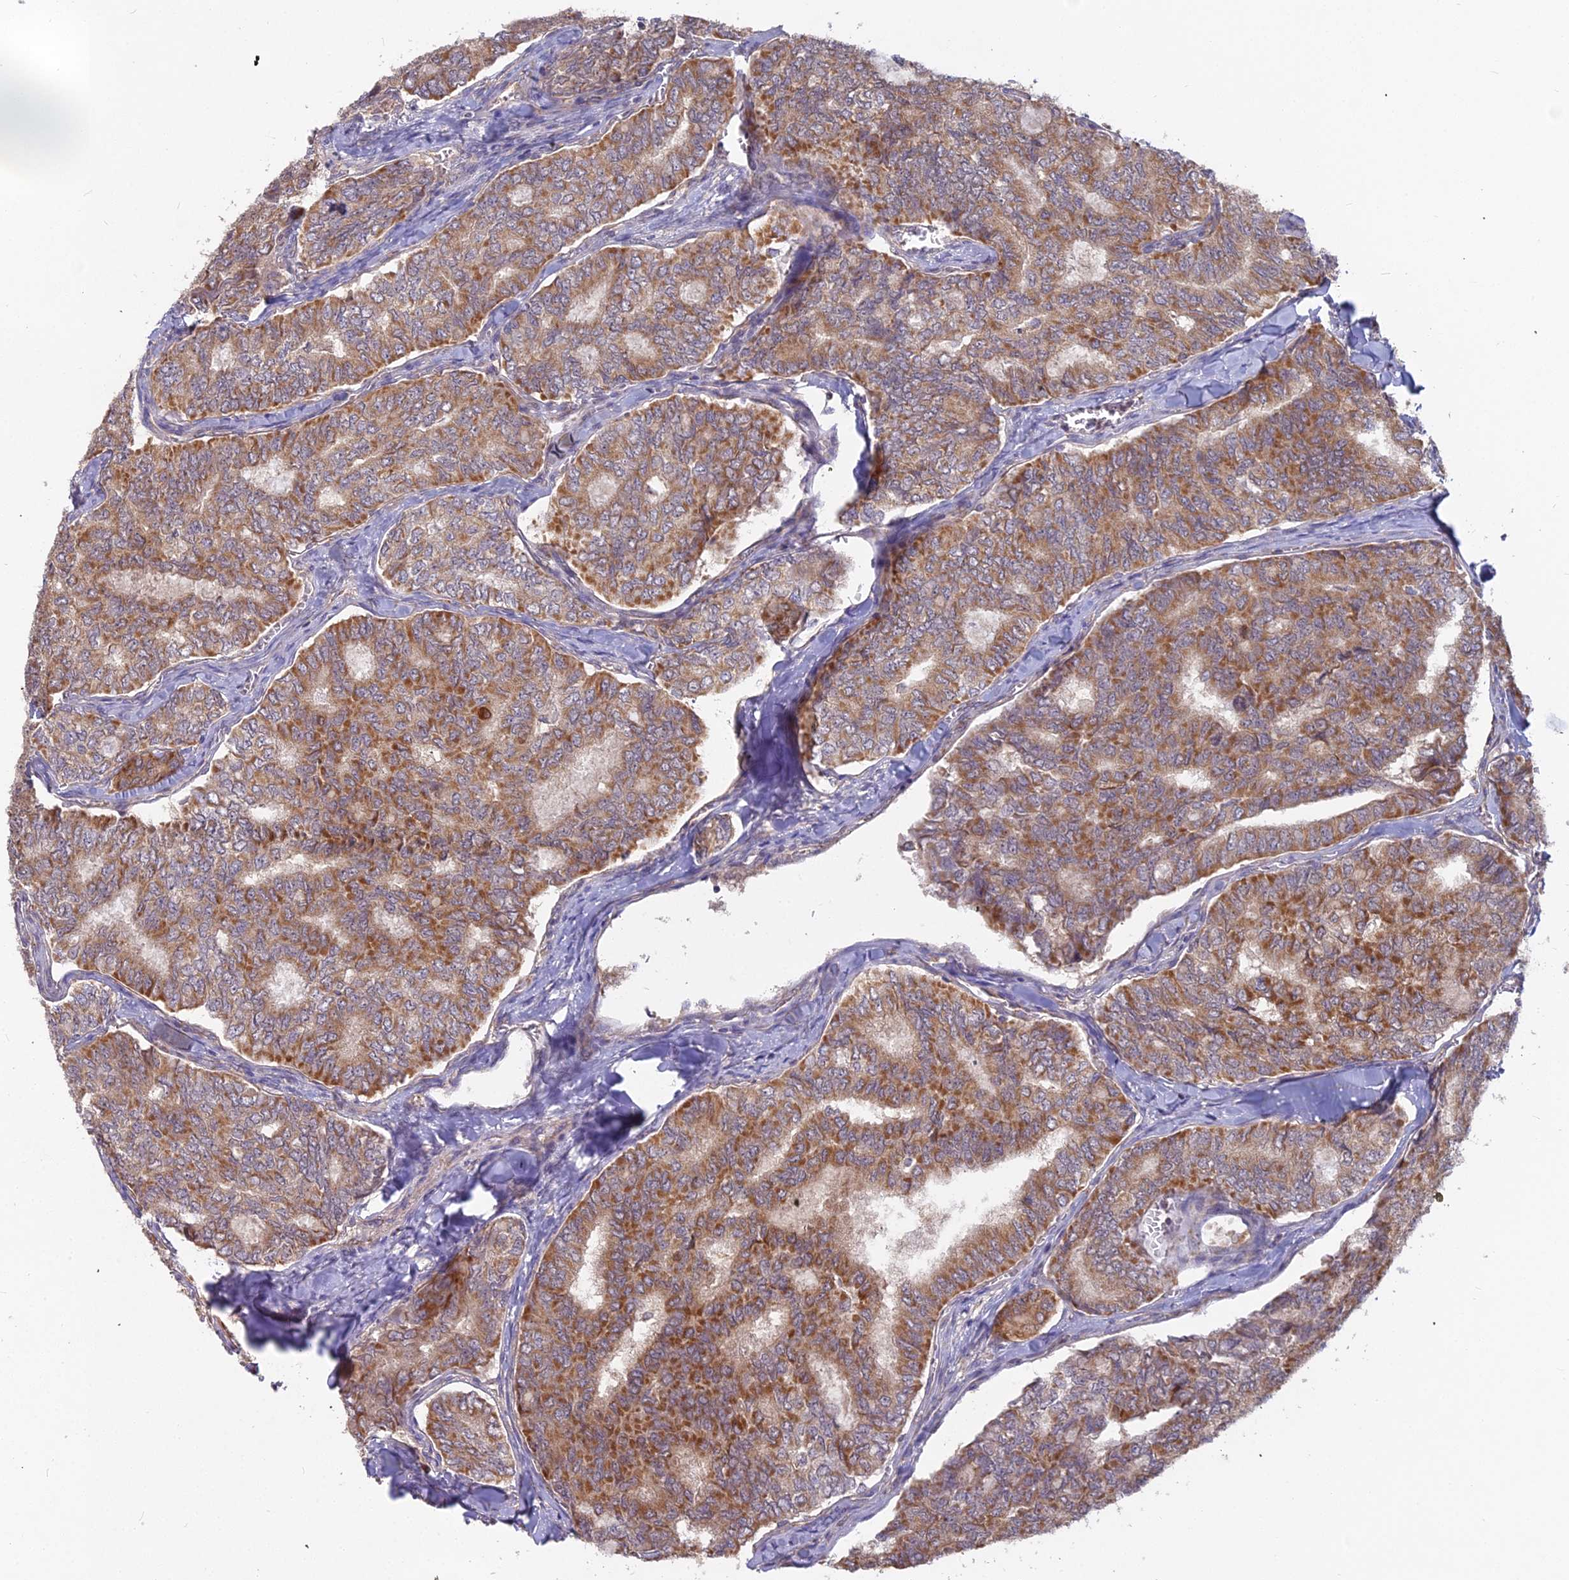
{"staining": {"intensity": "moderate", "quantity": ">75%", "location": "cytoplasmic/membranous"}, "tissue": "thyroid cancer", "cell_type": "Tumor cells", "image_type": "cancer", "snomed": [{"axis": "morphology", "description": "Papillary adenocarcinoma, NOS"}, {"axis": "topography", "description": "Thyroid gland"}], "caption": "Immunohistochemical staining of thyroid papillary adenocarcinoma reveals medium levels of moderate cytoplasmic/membranous expression in approximately >75% of tumor cells.", "gene": "MICU2", "patient": {"sex": "female", "age": 35}}